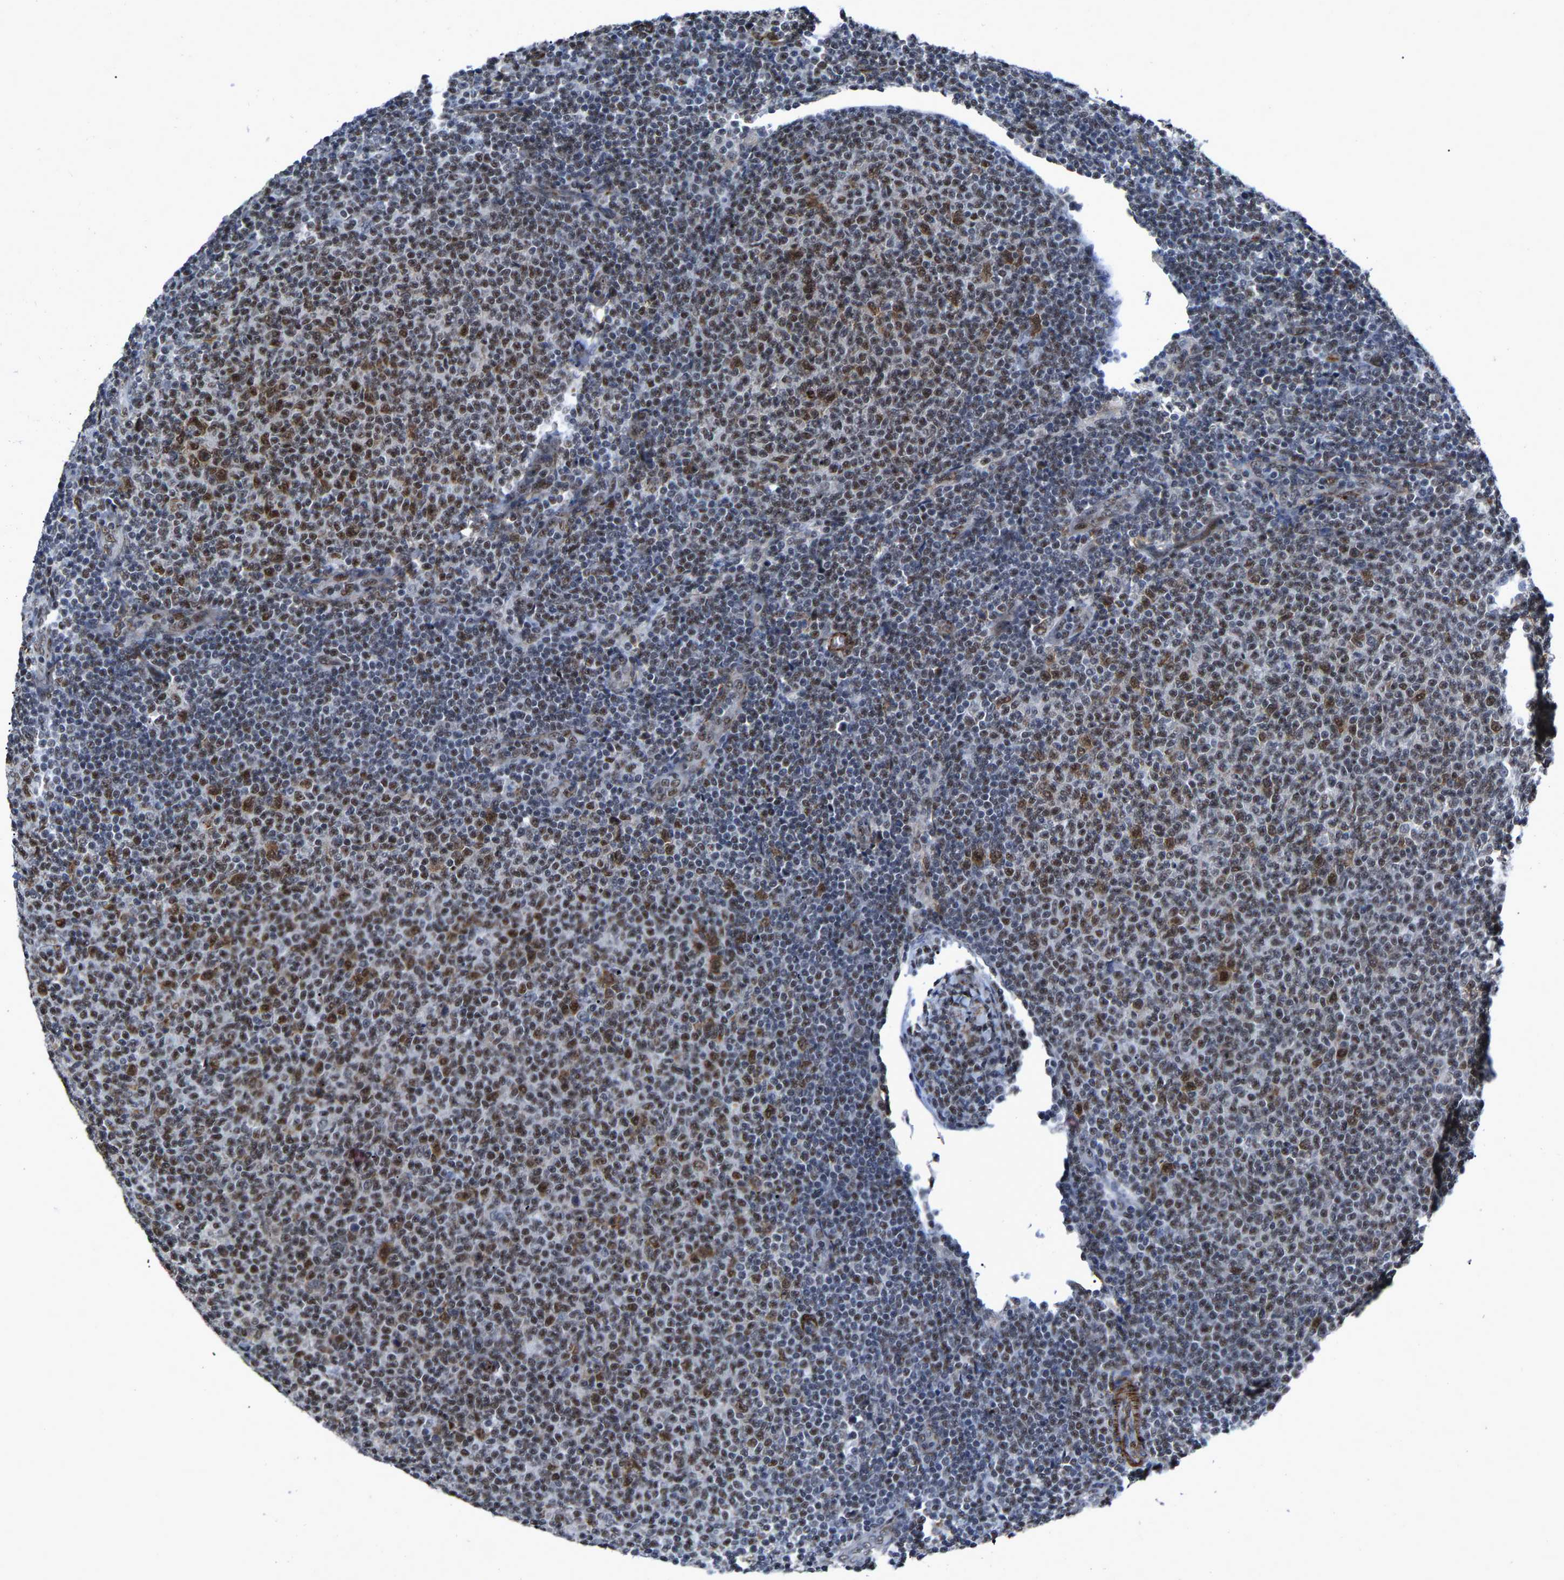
{"staining": {"intensity": "moderate", "quantity": "25%-75%", "location": "nuclear"}, "tissue": "lymphoma", "cell_type": "Tumor cells", "image_type": "cancer", "snomed": [{"axis": "morphology", "description": "Malignant lymphoma, non-Hodgkin's type, Low grade"}, {"axis": "topography", "description": "Lymph node"}], "caption": "Immunohistochemistry (IHC) (DAB (3,3'-diaminobenzidine)) staining of lymphoma exhibits moderate nuclear protein expression in about 25%-75% of tumor cells. (DAB IHC, brown staining for protein, blue staining for nuclei).", "gene": "DDX5", "patient": {"sex": "male", "age": 66}}